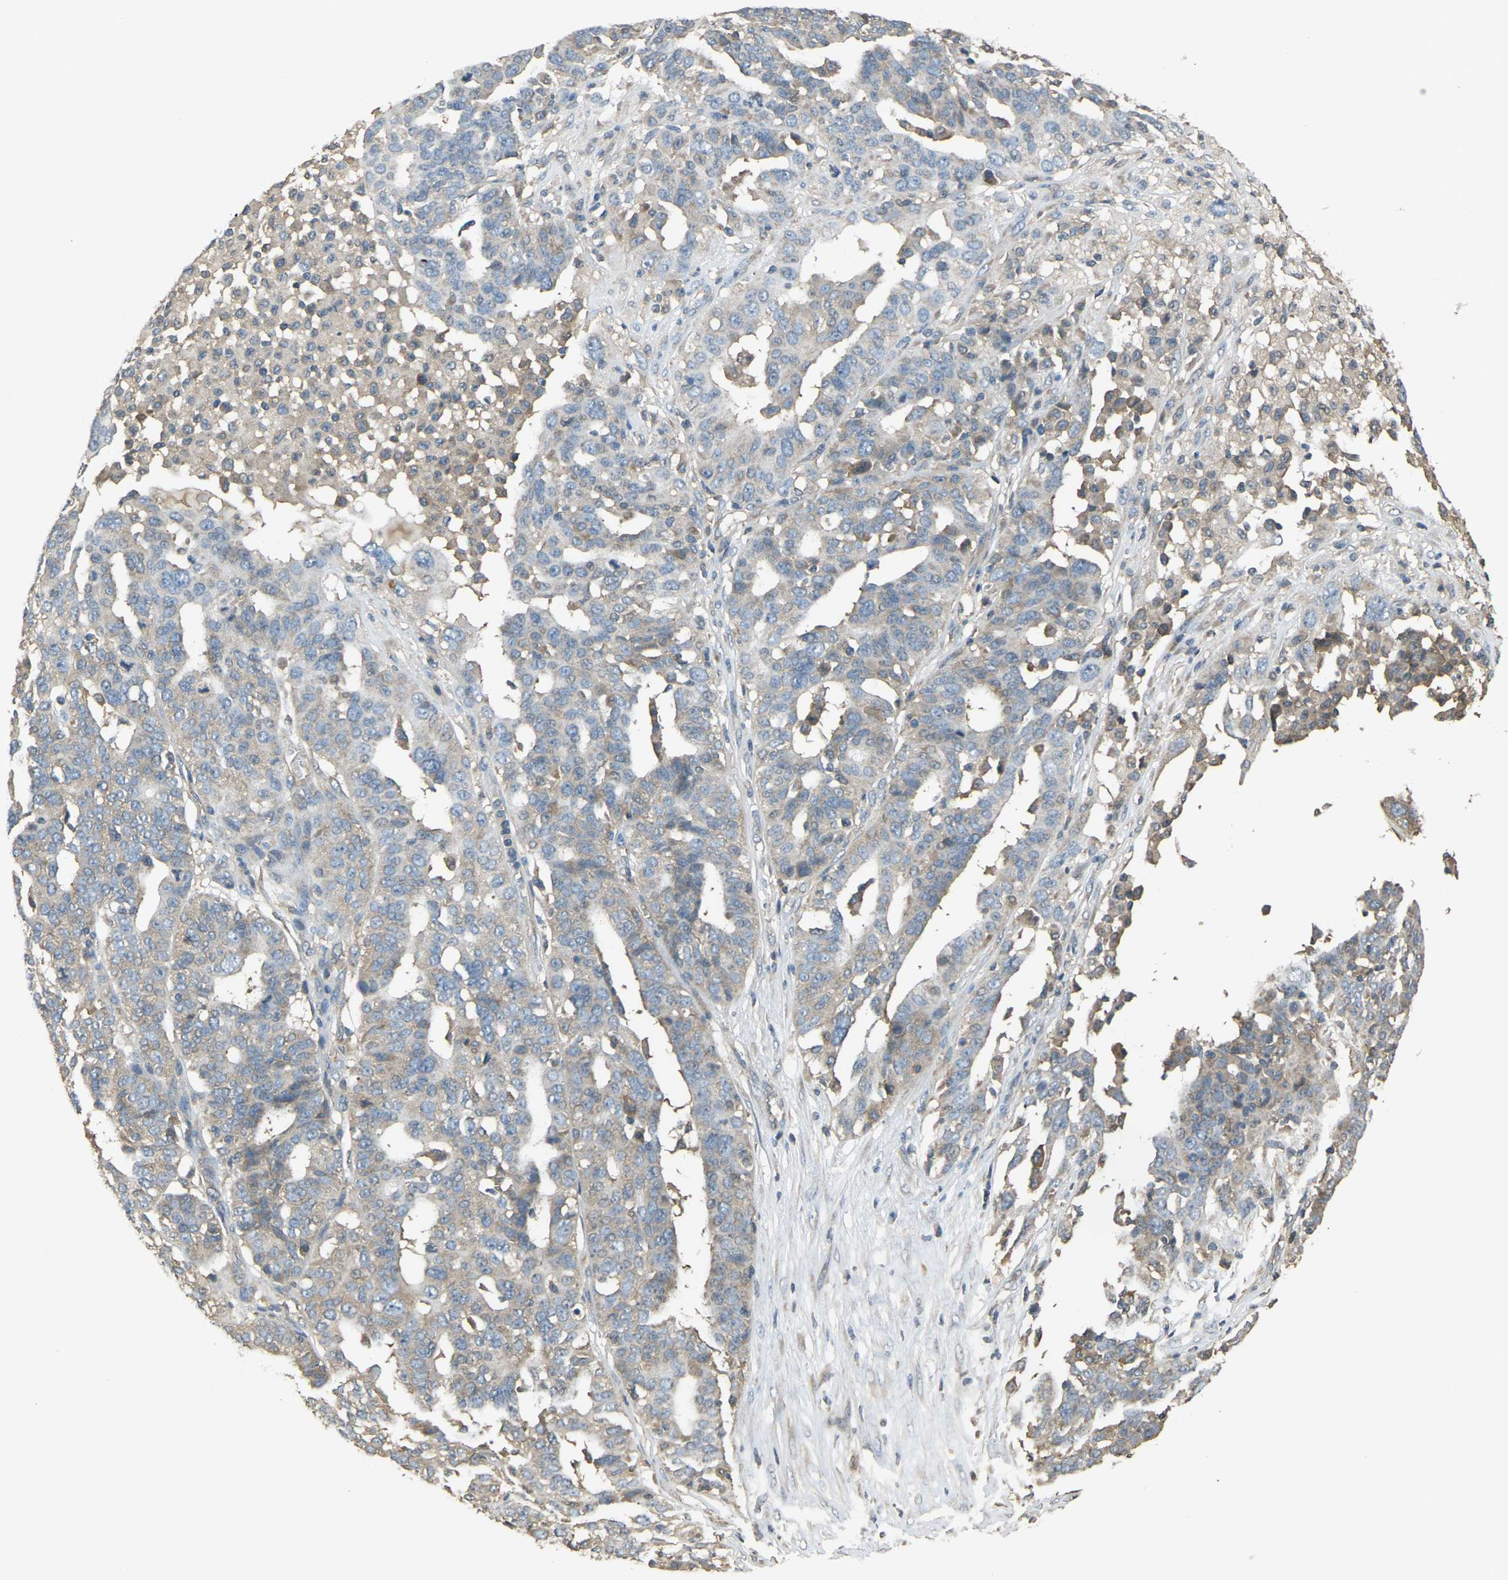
{"staining": {"intensity": "weak", "quantity": ">75%", "location": "cytoplasmic/membranous"}, "tissue": "ovarian cancer", "cell_type": "Tumor cells", "image_type": "cancer", "snomed": [{"axis": "morphology", "description": "Cystadenocarcinoma, serous, NOS"}, {"axis": "topography", "description": "Ovary"}], "caption": "Brown immunohistochemical staining in ovarian serous cystadenocarcinoma reveals weak cytoplasmic/membranous expression in approximately >75% of tumor cells.", "gene": "AIMP1", "patient": {"sex": "female", "age": 59}}